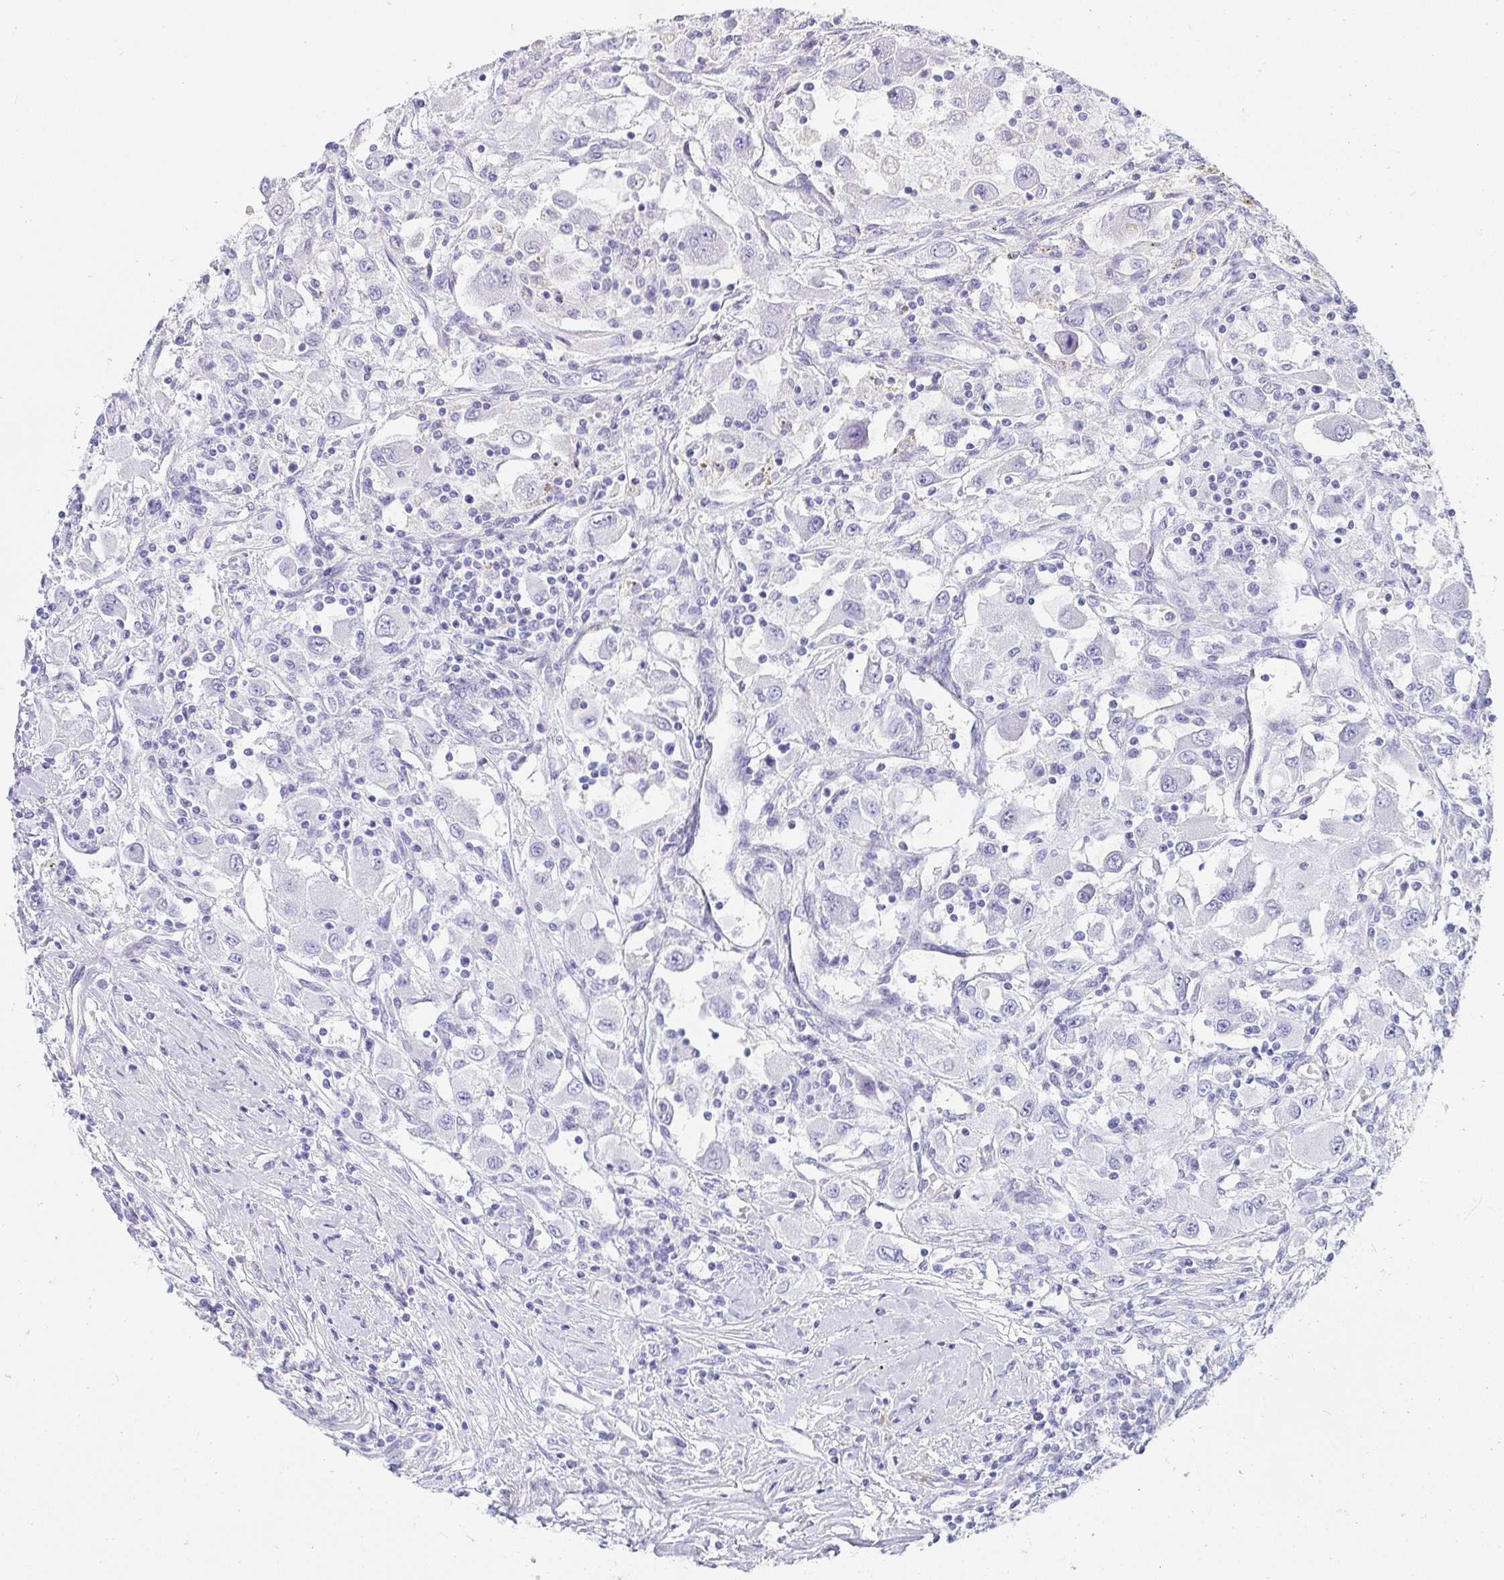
{"staining": {"intensity": "negative", "quantity": "none", "location": "none"}, "tissue": "renal cancer", "cell_type": "Tumor cells", "image_type": "cancer", "snomed": [{"axis": "morphology", "description": "Adenocarcinoma, NOS"}, {"axis": "topography", "description": "Kidney"}], "caption": "The image exhibits no staining of tumor cells in renal adenocarcinoma. (DAB (3,3'-diaminobenzidine) immunohistochemistry with hematoxylin counter stain).", "gene": "PRND", "patient": {"sex": "female", "age": 67}}